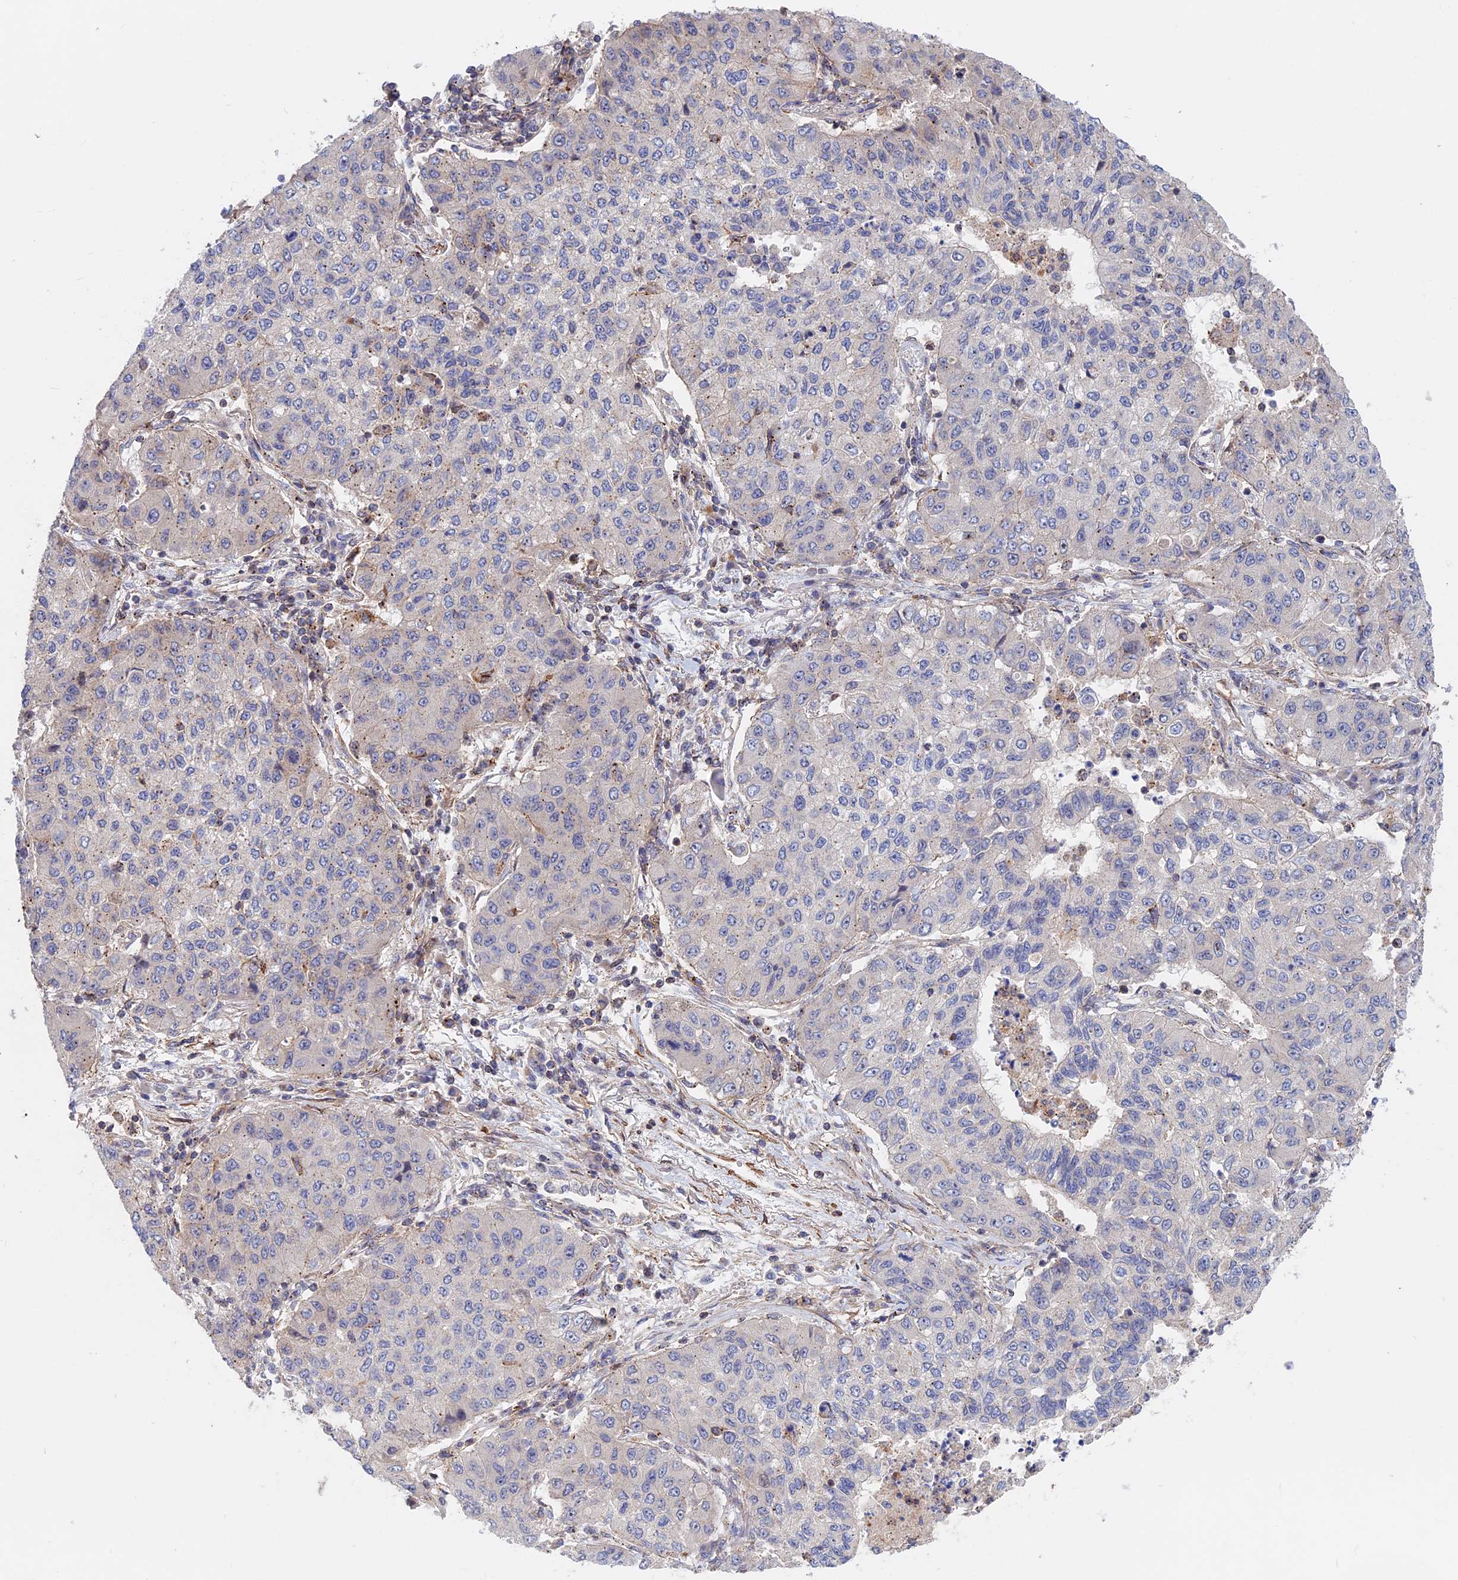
{"staining": {"intensity": "negative", "quantity": "none", "location": "none"}, "tissue": "lung cancer", "cell_type": "Tumor cells", "image_type": "cancer", "snomed": [{"axis": "morphology", "description": "Squamous cell carcinoma, NOS"}, {"axis": "topography", "description": "Lung"}], "caption": "A high-resolution micrograph shows immunohistochemistry (IHC) staining of lung squamous cell carcinoma, which exhibits no significant expression in tumor cells.", "gene": "LYPD5", "patient": {"sex": "male", "age": 74}}